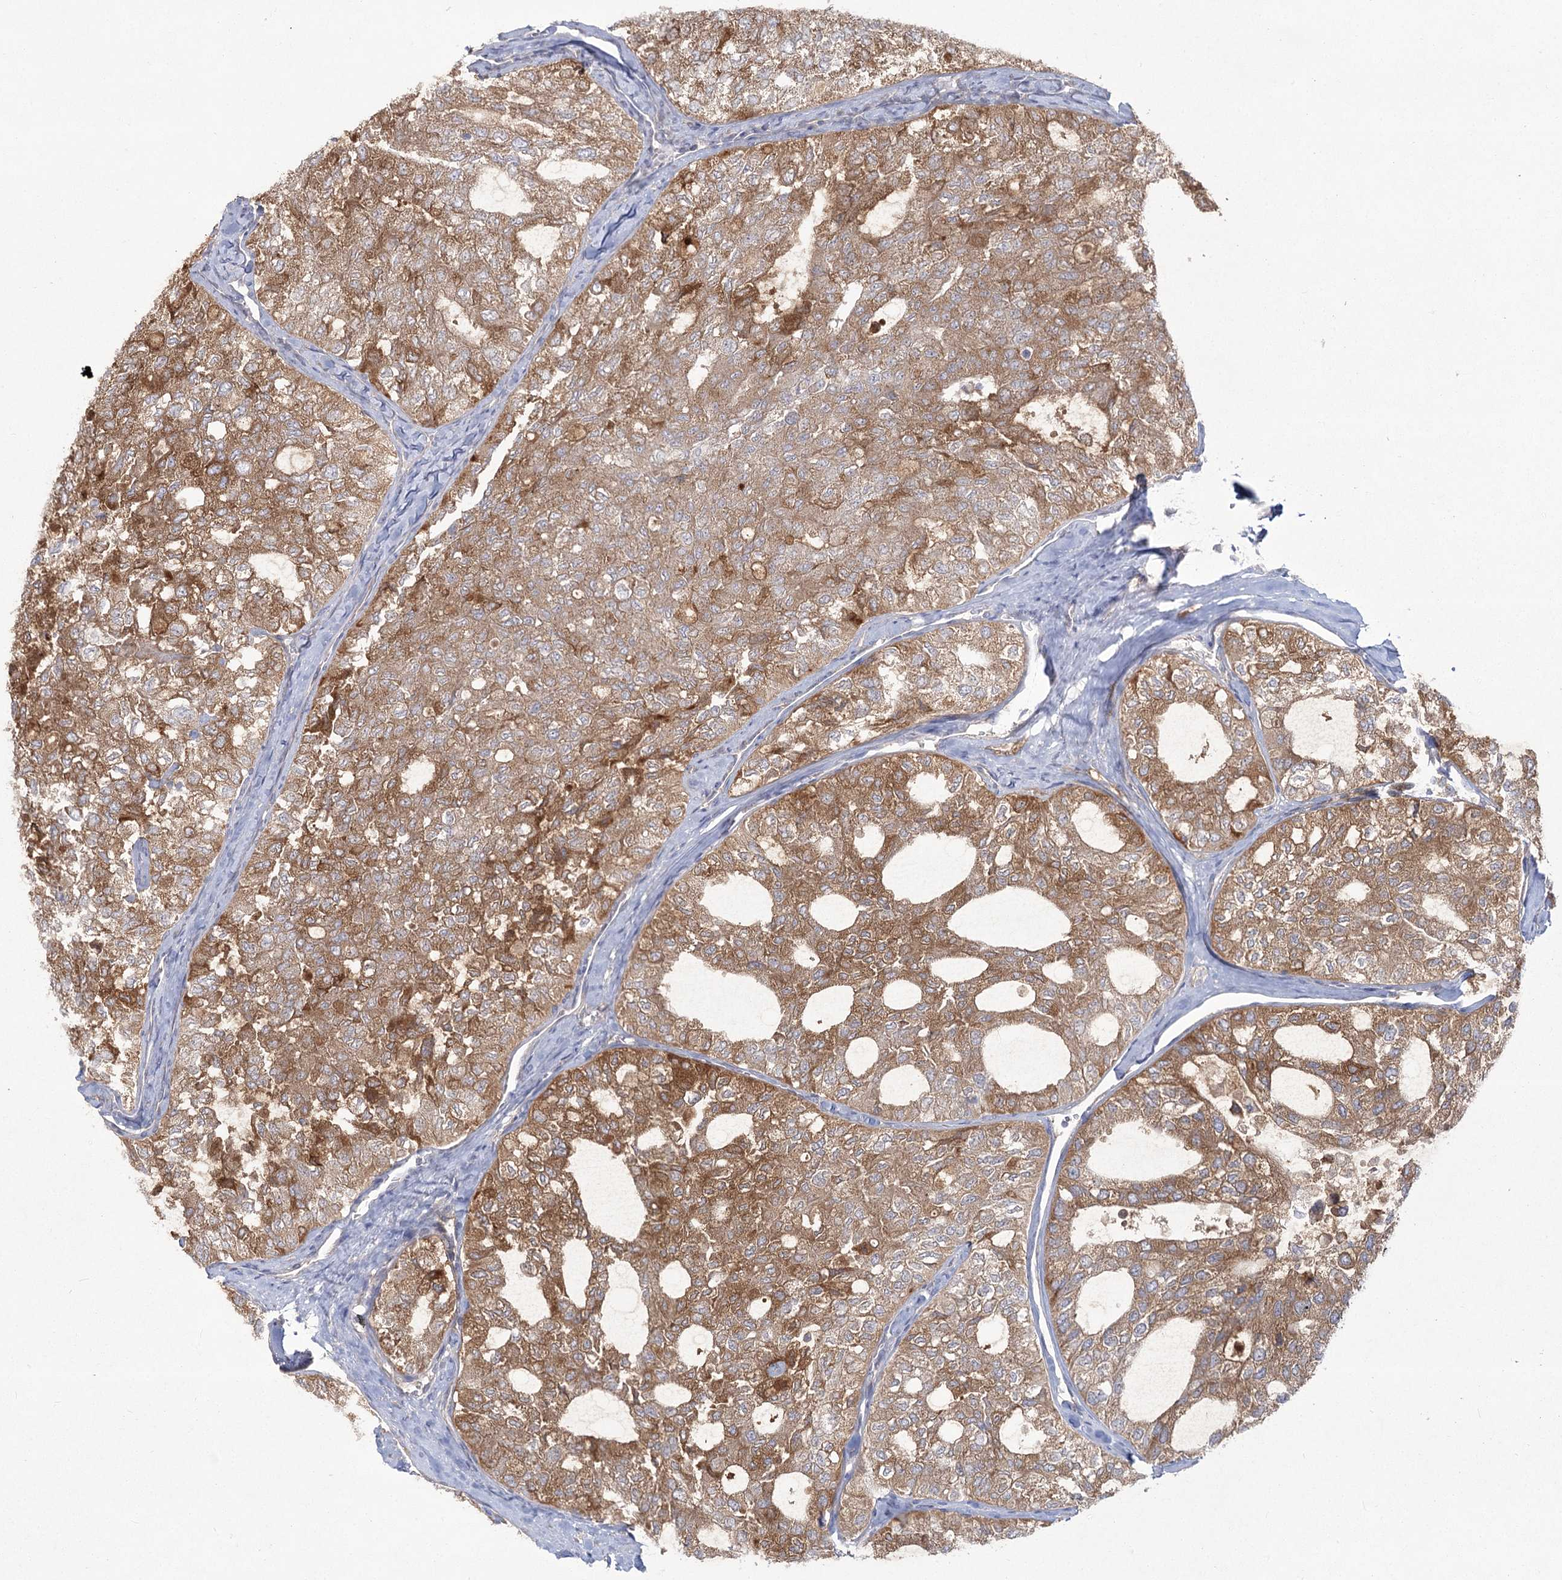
{"staining": {"intensity": "moderate", "quantity": ">75%", "location": "cytoplasmic/membranous"}, "tissue": "thyroid cancer", "cell_type": "Tumor cells", "image_type": "cancer", "snomed": [{"axis": "morphology", "description": "Follicular adenoma carcinoma, NOS"}, {"axis": "topography", "description": "Thyroid gland"}], "caption": "DAB immunohistochemical staining of thyroid cancer shows moderate cytoplasmic/membranous protein positivity in approximately >75% of tumor cells. Immunohistochemistry (ihc) stains the protein in brown and the nuclei are stained blue.", "gene": "CAMTA1", "patient": {"sex": "male", "age": 75}}